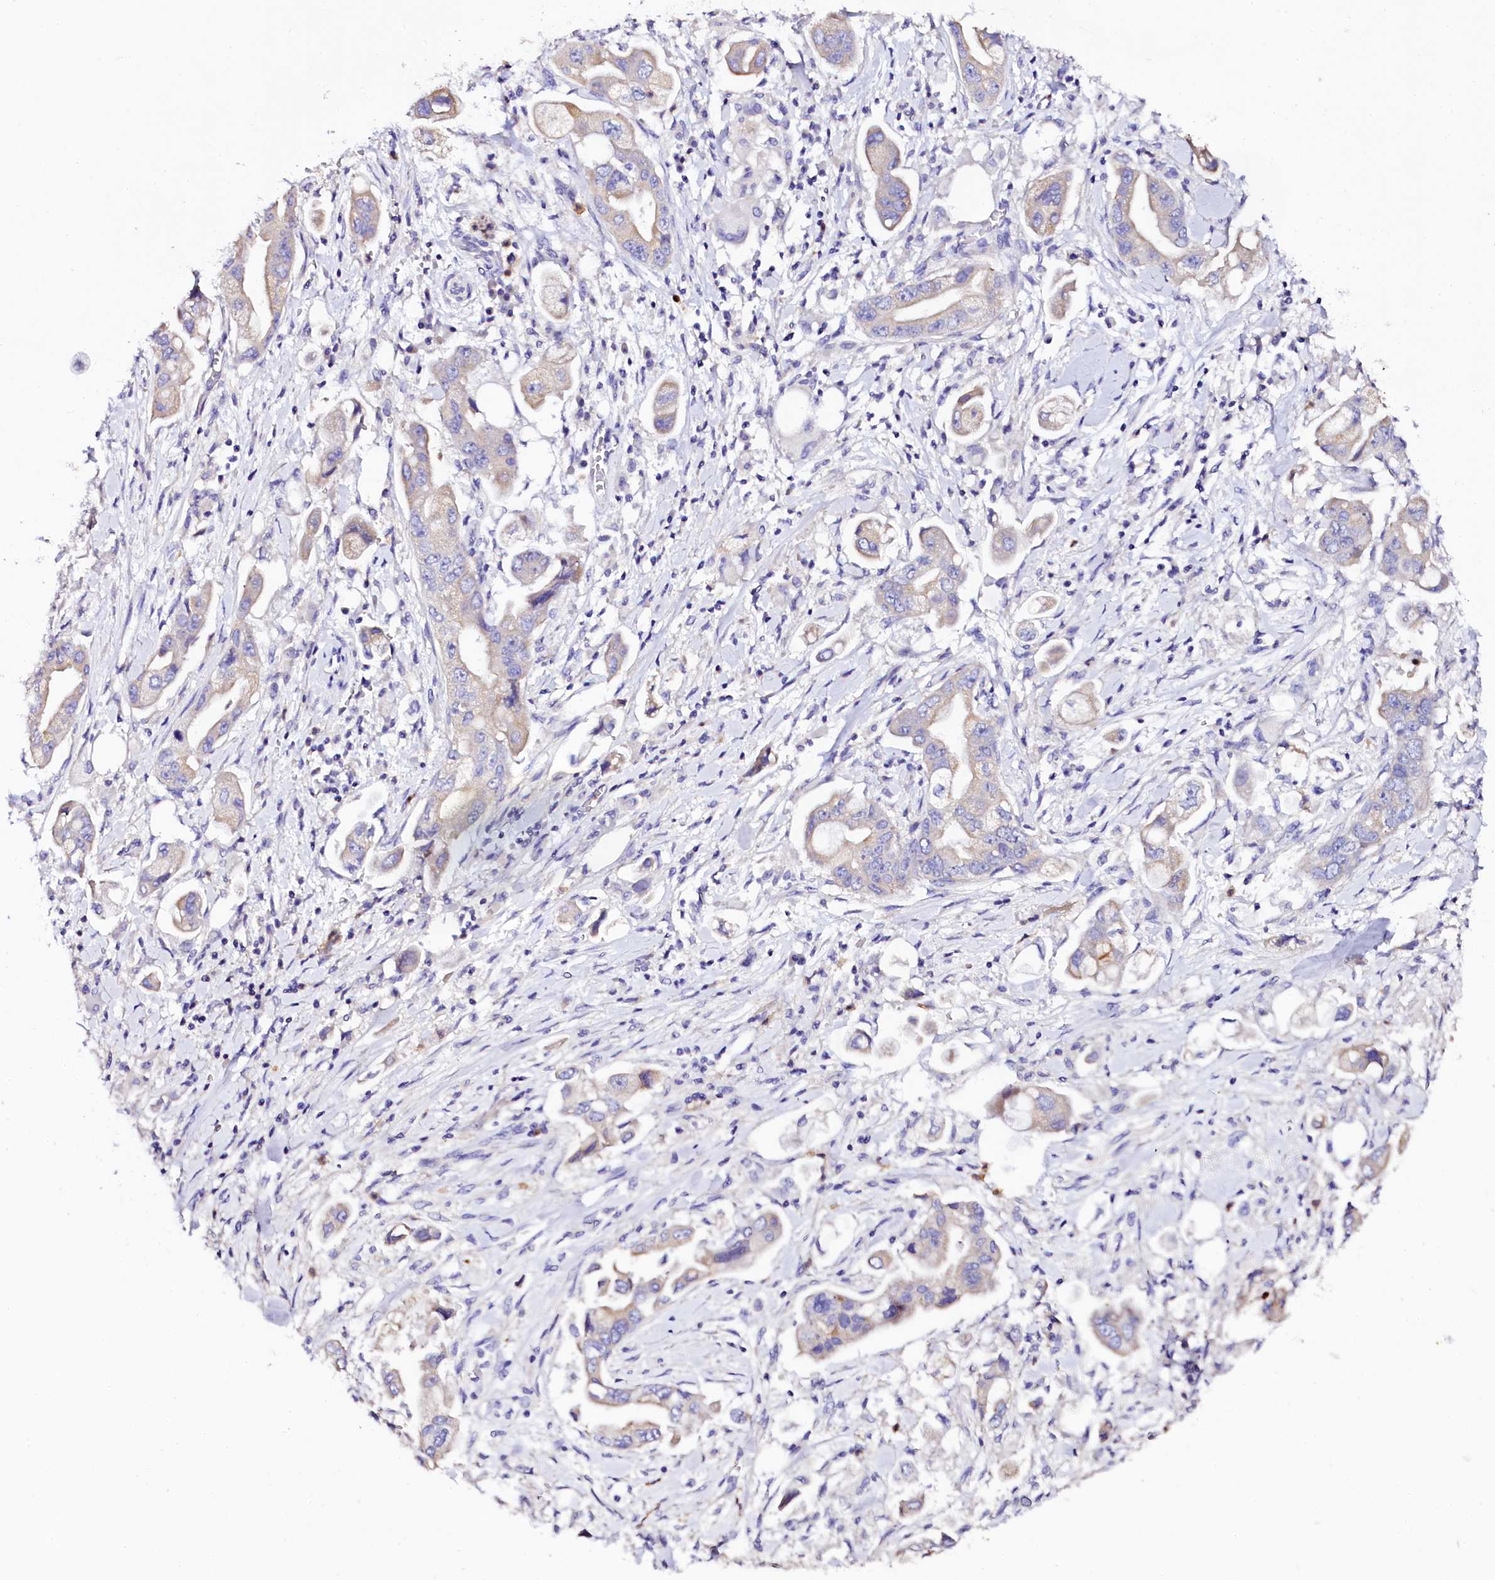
{"staining": {"intensity": "negative", "quantity": "none", "location": "none"}, "tissue": "stomach cancer", "cell_type": "Tumor cells", "image_type": "cancer", "snomed": [{"axis": "morphology", "description": "Adenocarcinoma, NOS"}, {"axis": "topography", "description": "Stomach"}], "caption": "This is an immunohistochemistry image of human stomach cancer (adenocarcinoma). There is no staining in tumor cells.", "gene": "NAA16", "patient": {"sex": "male", "age": 62}}